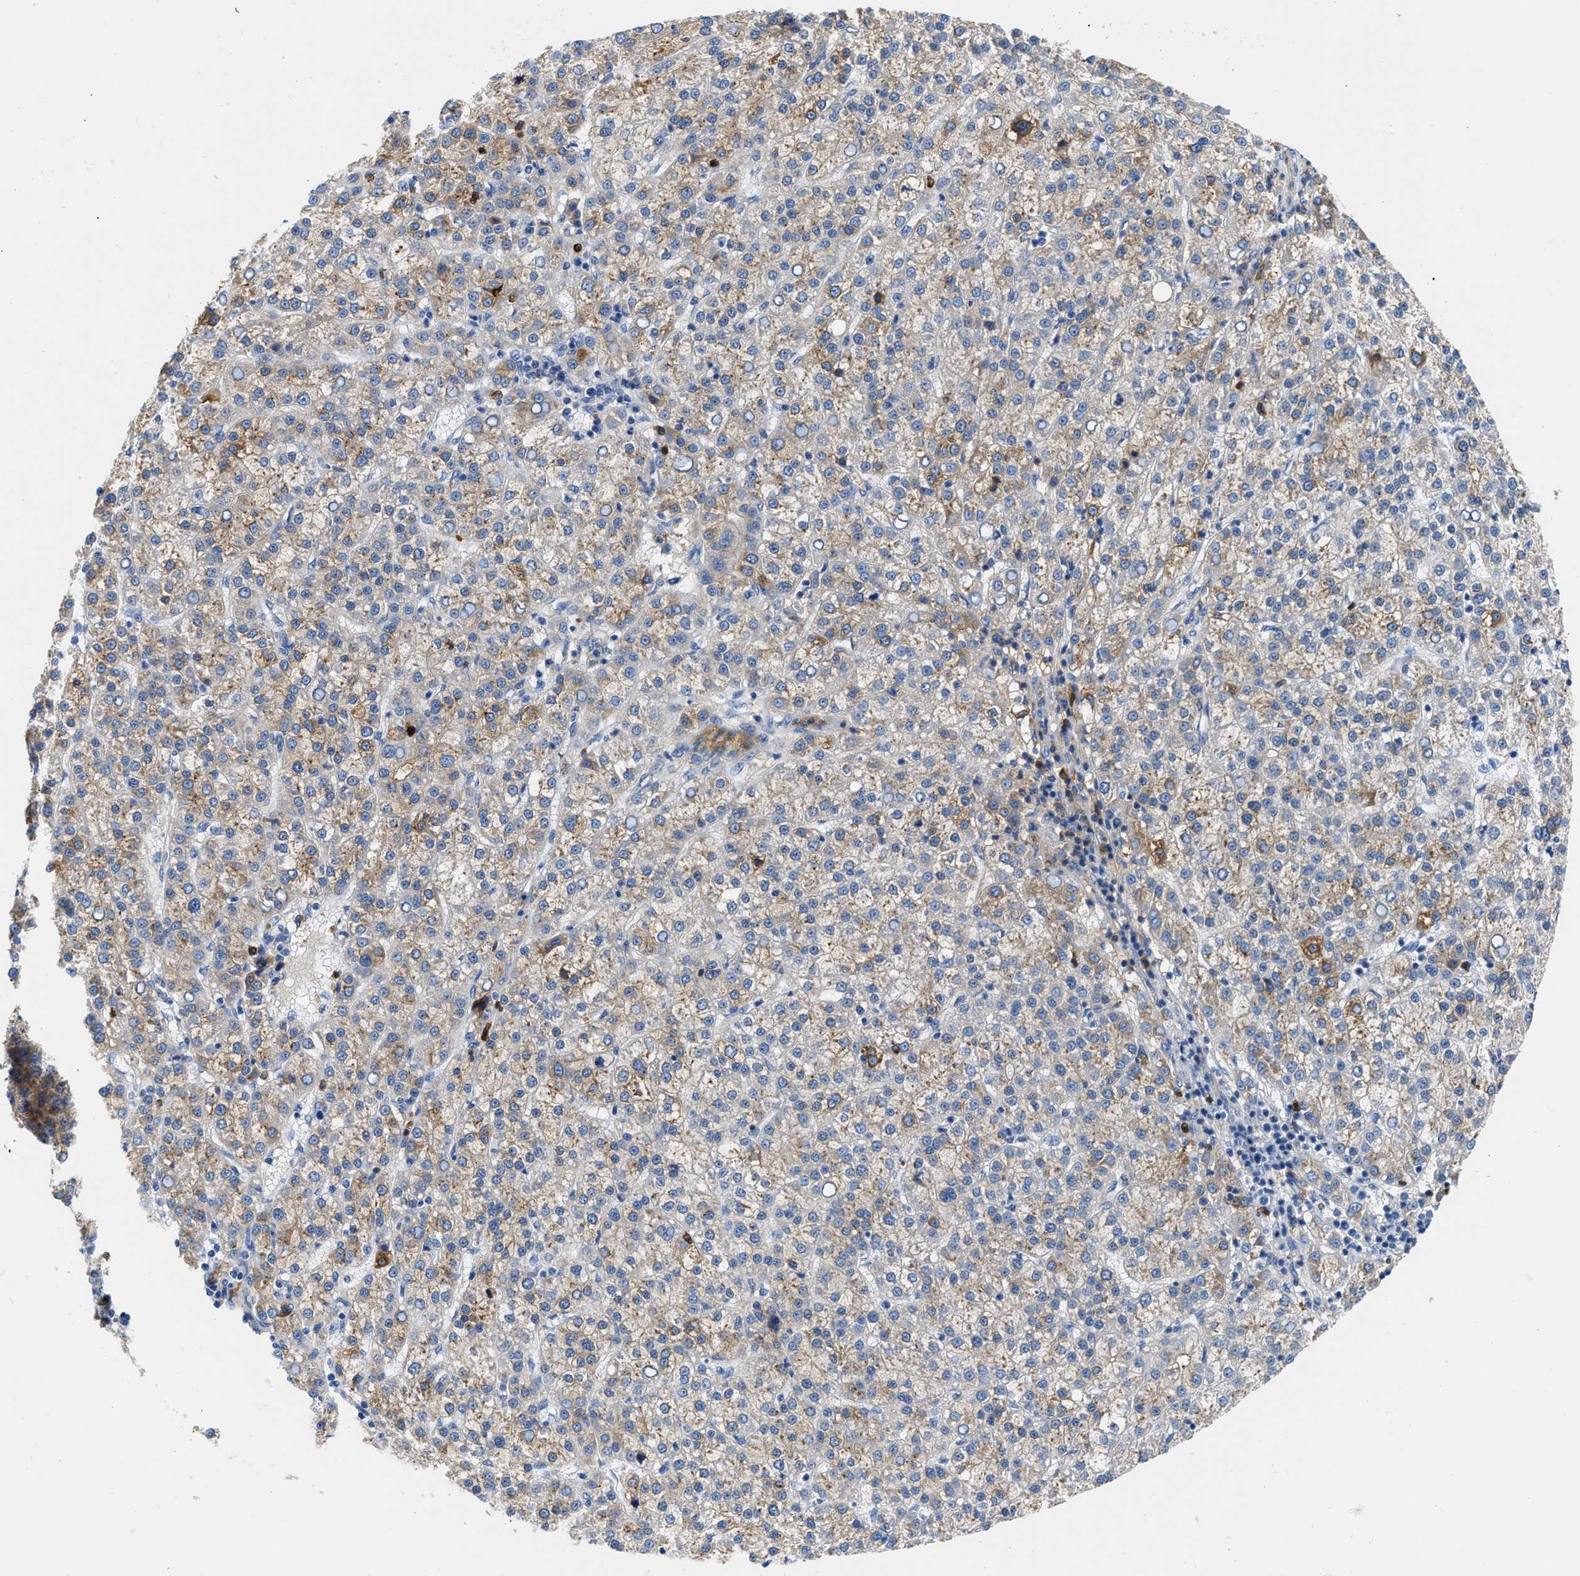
{"staining": {"intensity": "moderate", "quantity": ">75%", "location": "cytoplasmic/membranous"}, "tissue": "liver cancer", "cell_type": "Tumor cells", "image_type": "cancer", "snomed": [{"axis": "morphology", "description": "Carcinoma, Hepatocellular, NOS"}, {"axis": "topography", "description": "Liver"}], "caption": "Hepatocellular carcinoma (liver) stained with IHC shows moderate cytoplasmic/membranous positivity in approximately >75% of tumor cells.", "gene": "GC", "patient": {"sex": "female", "age": 58}}